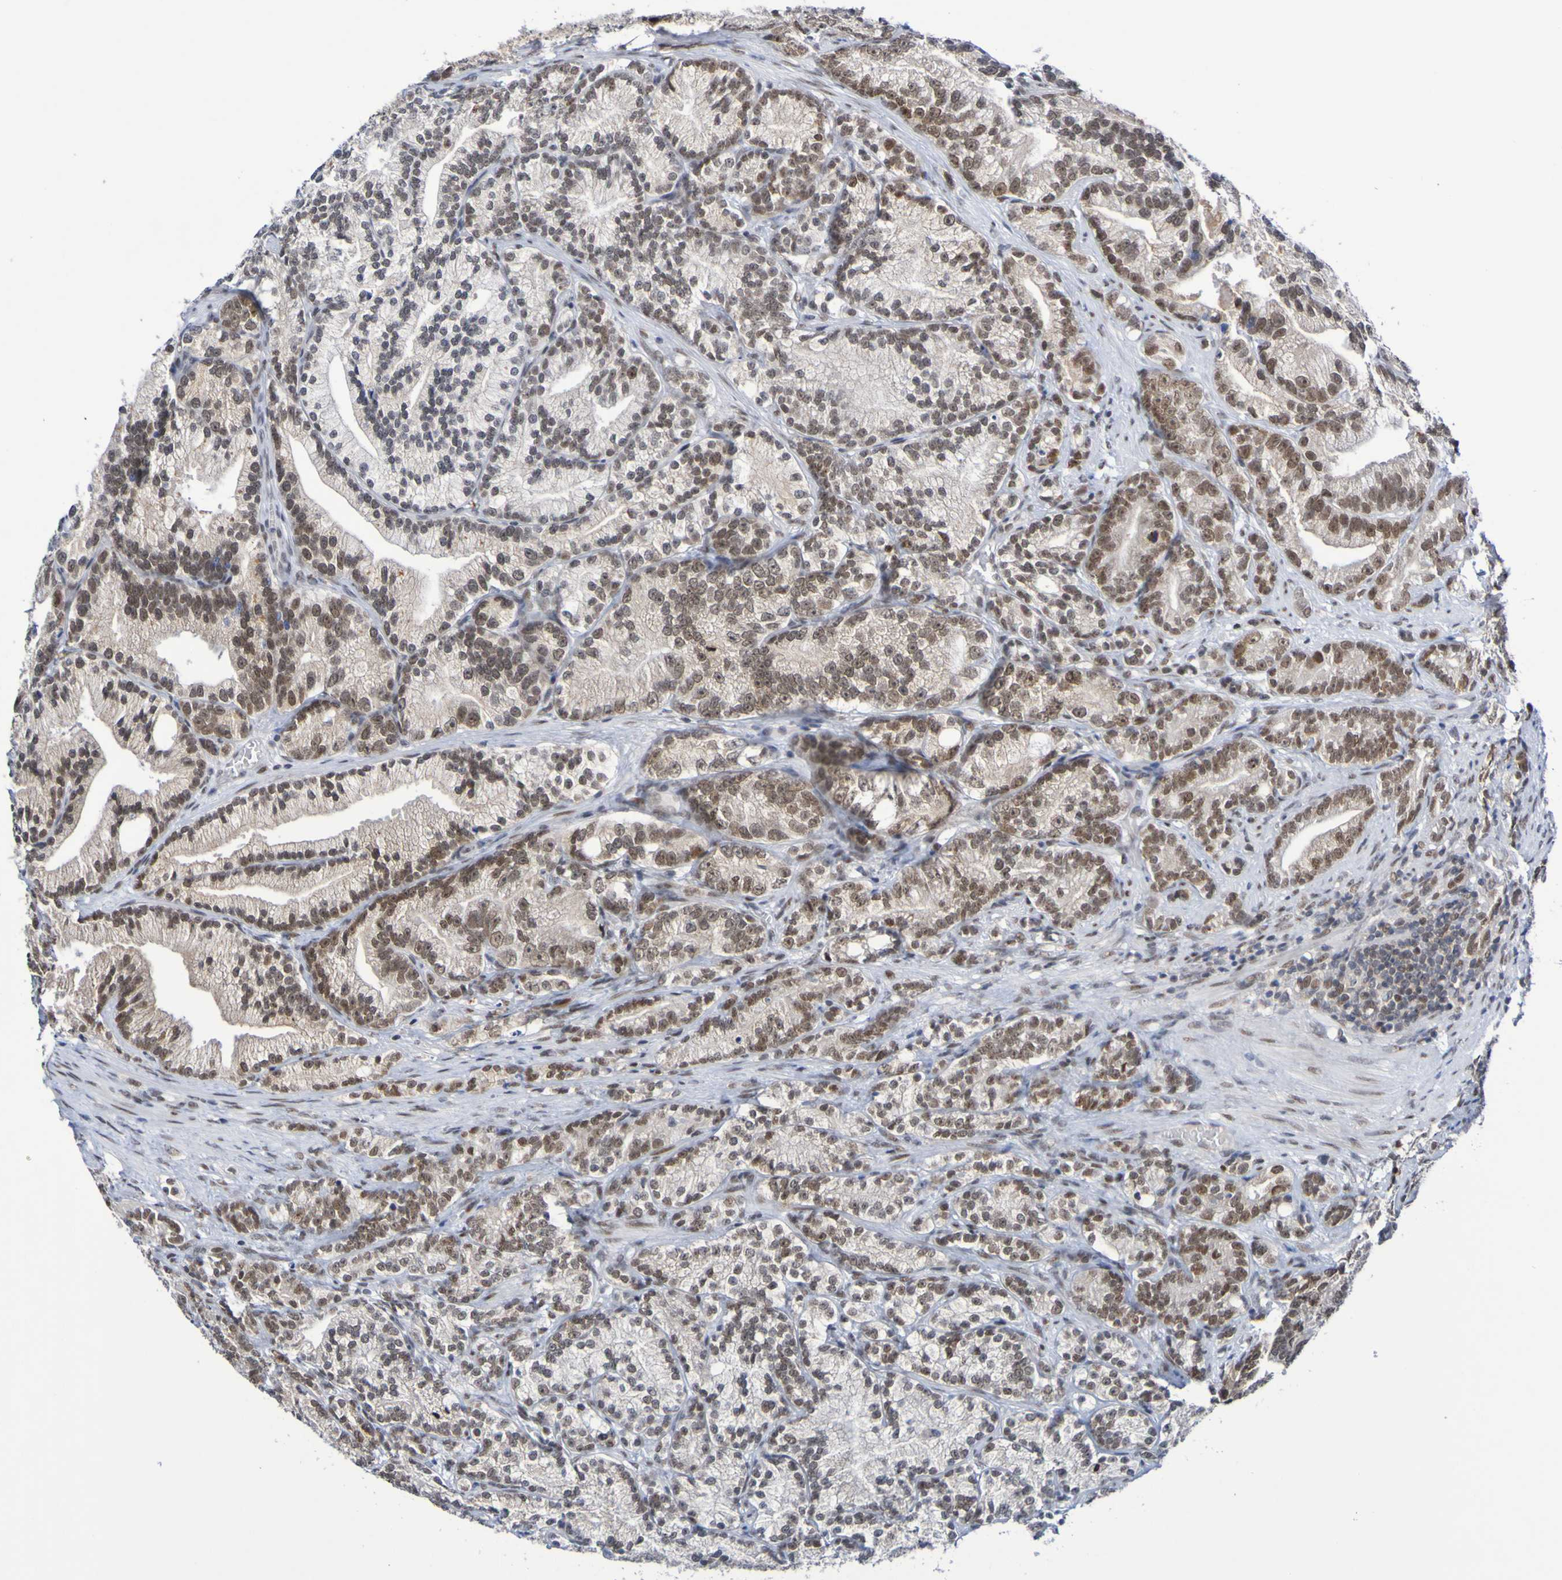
{"staining": {"intensity": "moderate", "quantity": ">75%", "location": "nuclear"}, "tissue": "prostate cancer", "cell_type": "Tumor cells", "image_type": "cancer", "snomed": [{"axis": "morphology", "description": "Adenocarcinoma, Low grade"}, {"axis": "topography", "description": "Prostate"}], "caption": "The immunohistochemical stain labels moderate nuclear expression in tumor cells of prostate low-grade adenocarcinoma tissue.", "gene": "PCGF1", "patient": {"sex": "male", "age": 89}}